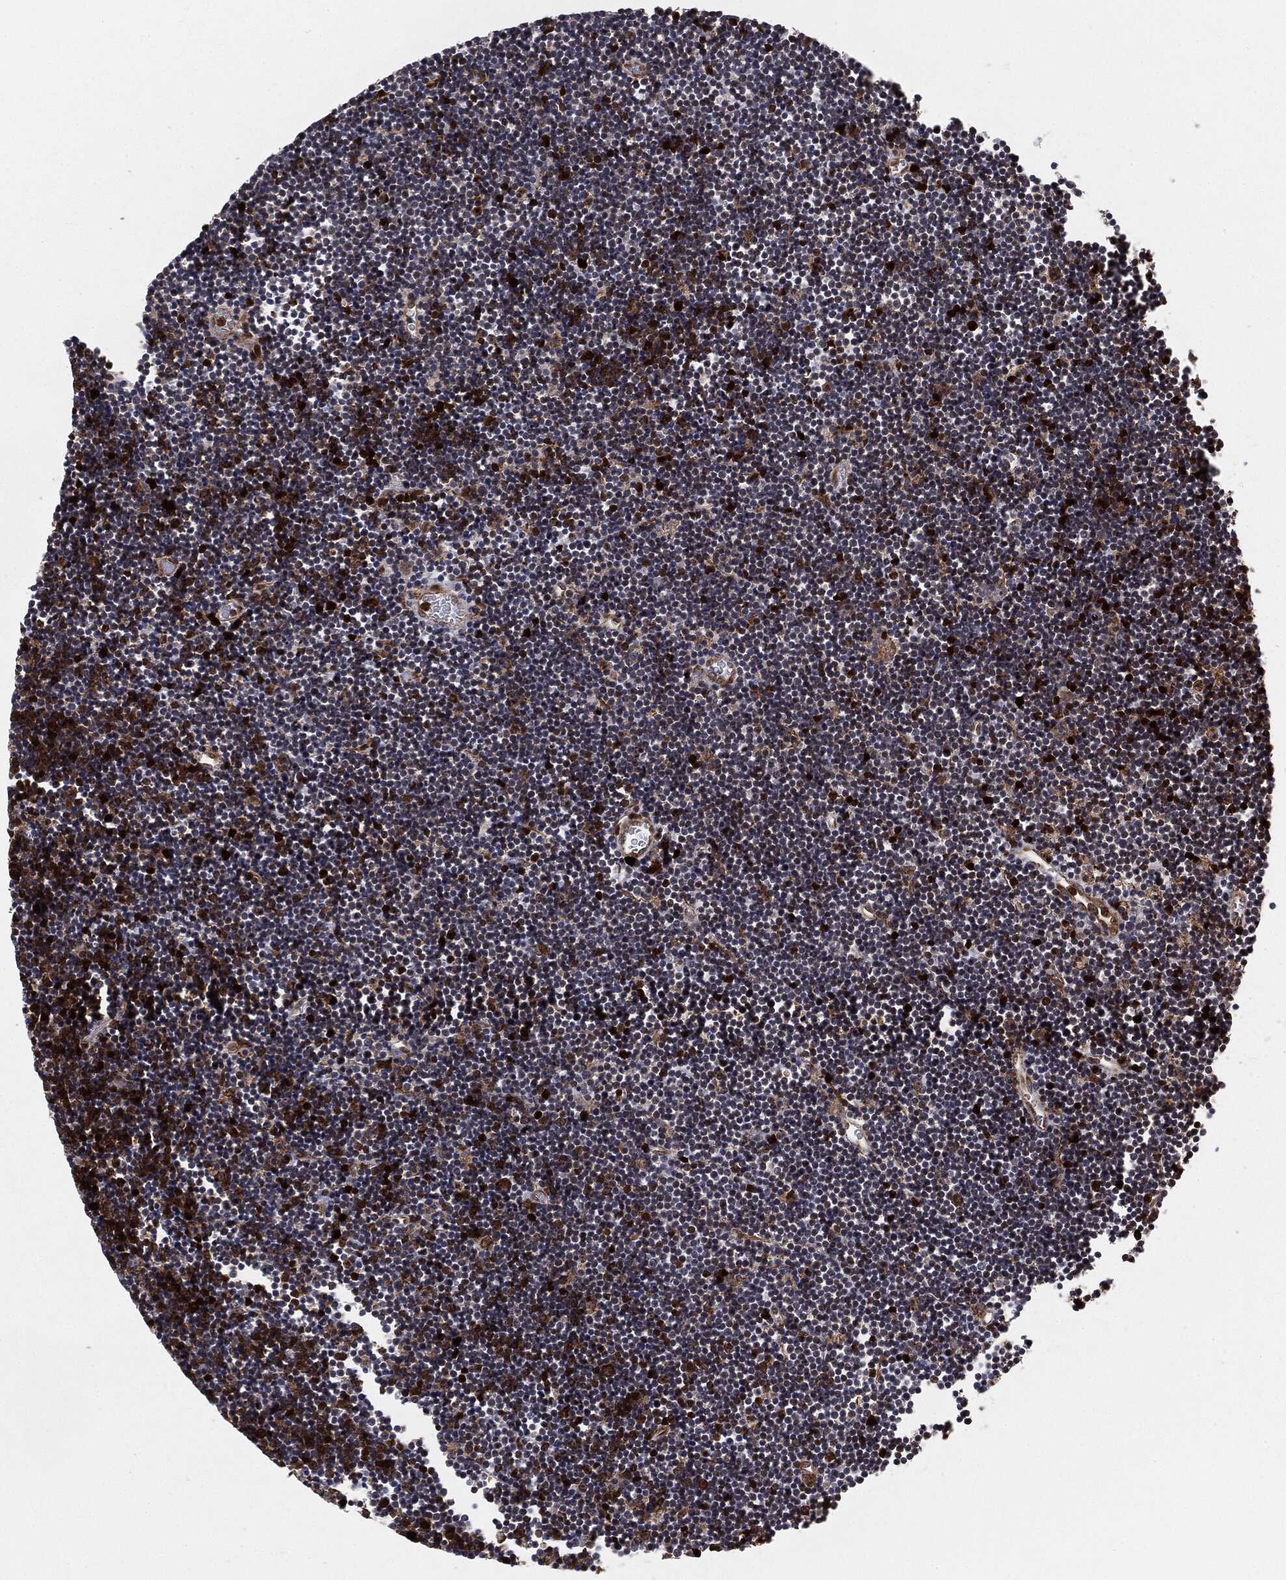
{"staining": {"intensity": "moderate", "quantity": "<25%", "location": "cytoplasmic/membranous,nuclear"}, "tissue": "lymphoma", "cell_type": "Tumor cells", "image_type": "cancer", "snomed": [{"axis": "morphology", "description": "Malignant lymphoma, non-Hodgkin's type, Low grade"}, {"axis": "topography", "description": "Brain"}], "caption": "Lymphoma tissue demonstrates moderate cytoplasmic/membranous and nuclear expression in about <25% of tumor cells, visualized by immunohistochemistry. Using DAB (brown) and hematoxylin (blue) stains, captured at high magnification using brightfield microscopy.", "gene": "PTEN", "patient": {"sex": "female", "age": 66}}